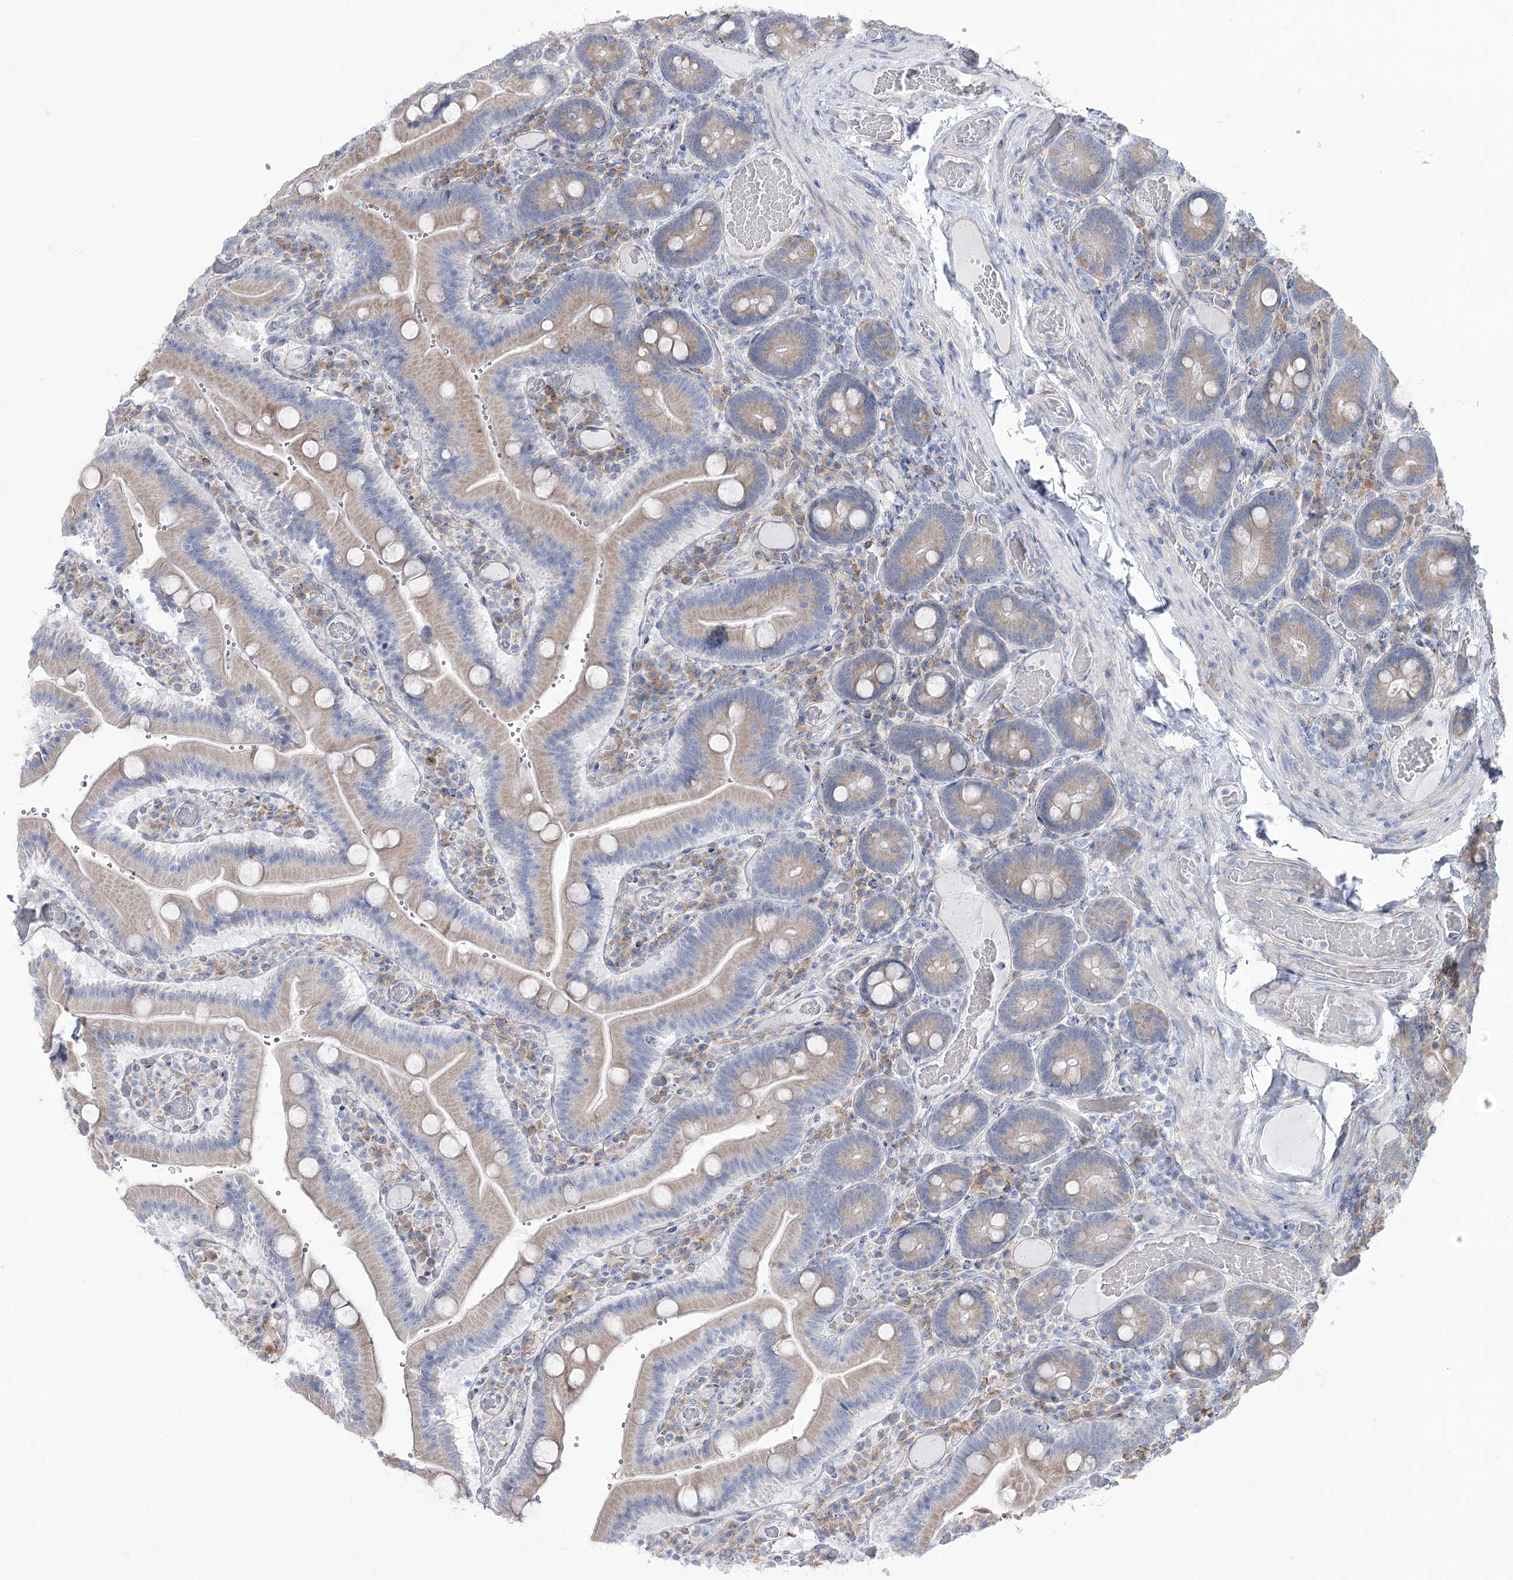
{"staining": {"intensity": "weak", "quantity": "25%-75%", "location": "cytoplasmic/membranous"}, "tissue": "duodenum", "cell_type": "Glandular cells", "image_type": "normal", "snomed": [{"axis": "morphology", "description": "Normal tissue, NOS"}, {"axis": "topography", "description": "Duodenum"}], "caption": "Immunohistochemical staining of unremarkable duodenum demonstrates weak cytoplasmic/membranous protein staining in approximately 25%-75% of glandular cells. (DAB = brown stain, brightfield microscopy at high magnification).", "gene": "STT3B", "patient": {"sex": "female", "age": 62}}